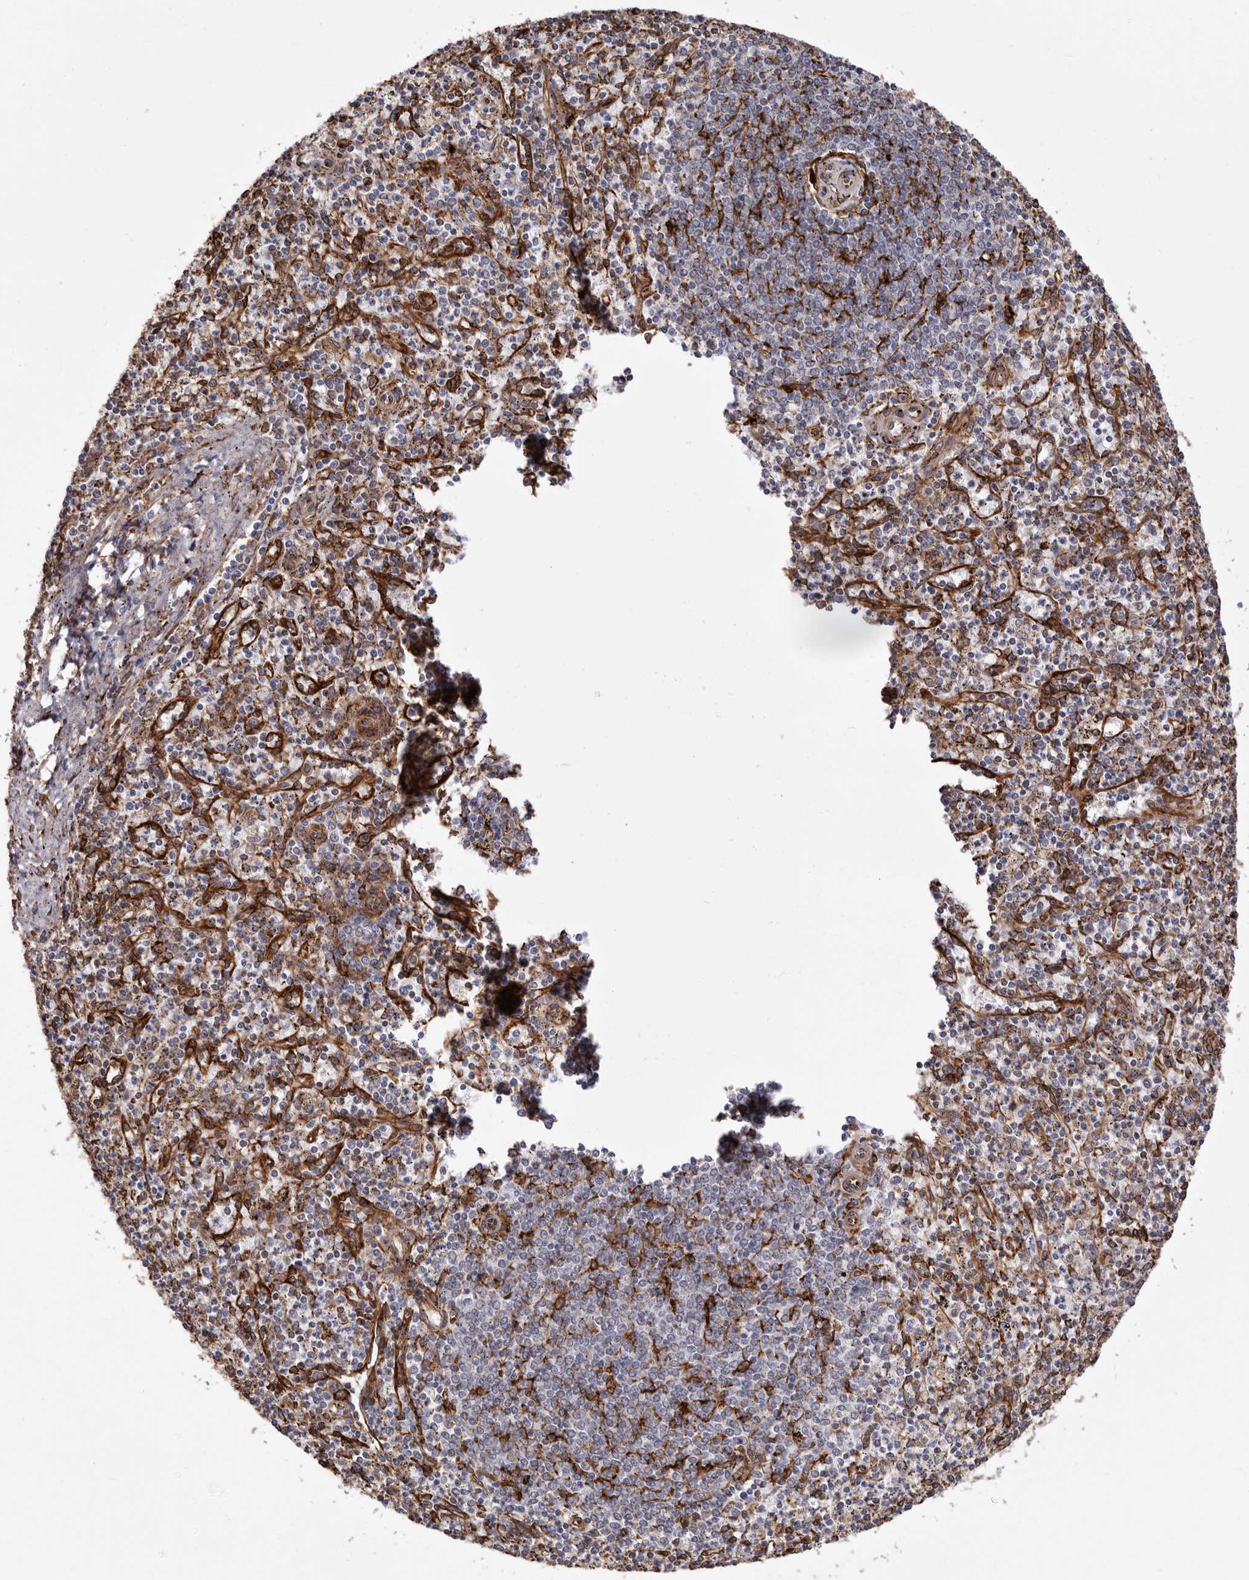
{"staining": {"intensity": "negative", "quantity": "none", "location": "none"}, "tissue": "spleen", "cell_type": "Cells in red pulp", "image_type": "normal", "snomed": [{"axis": "morphology", "description": "Normal tissue, NOS"}, {"axis": "topography", "description": "Spleen"}], "caption": "This is a histopathology image of immunohistochemistry (IHC) staining of unremarkable spleen, which shows no positivity in cells in red pulp.", "gene": "SEMA3E", "patient": {"sex": "male", "age": 72}}